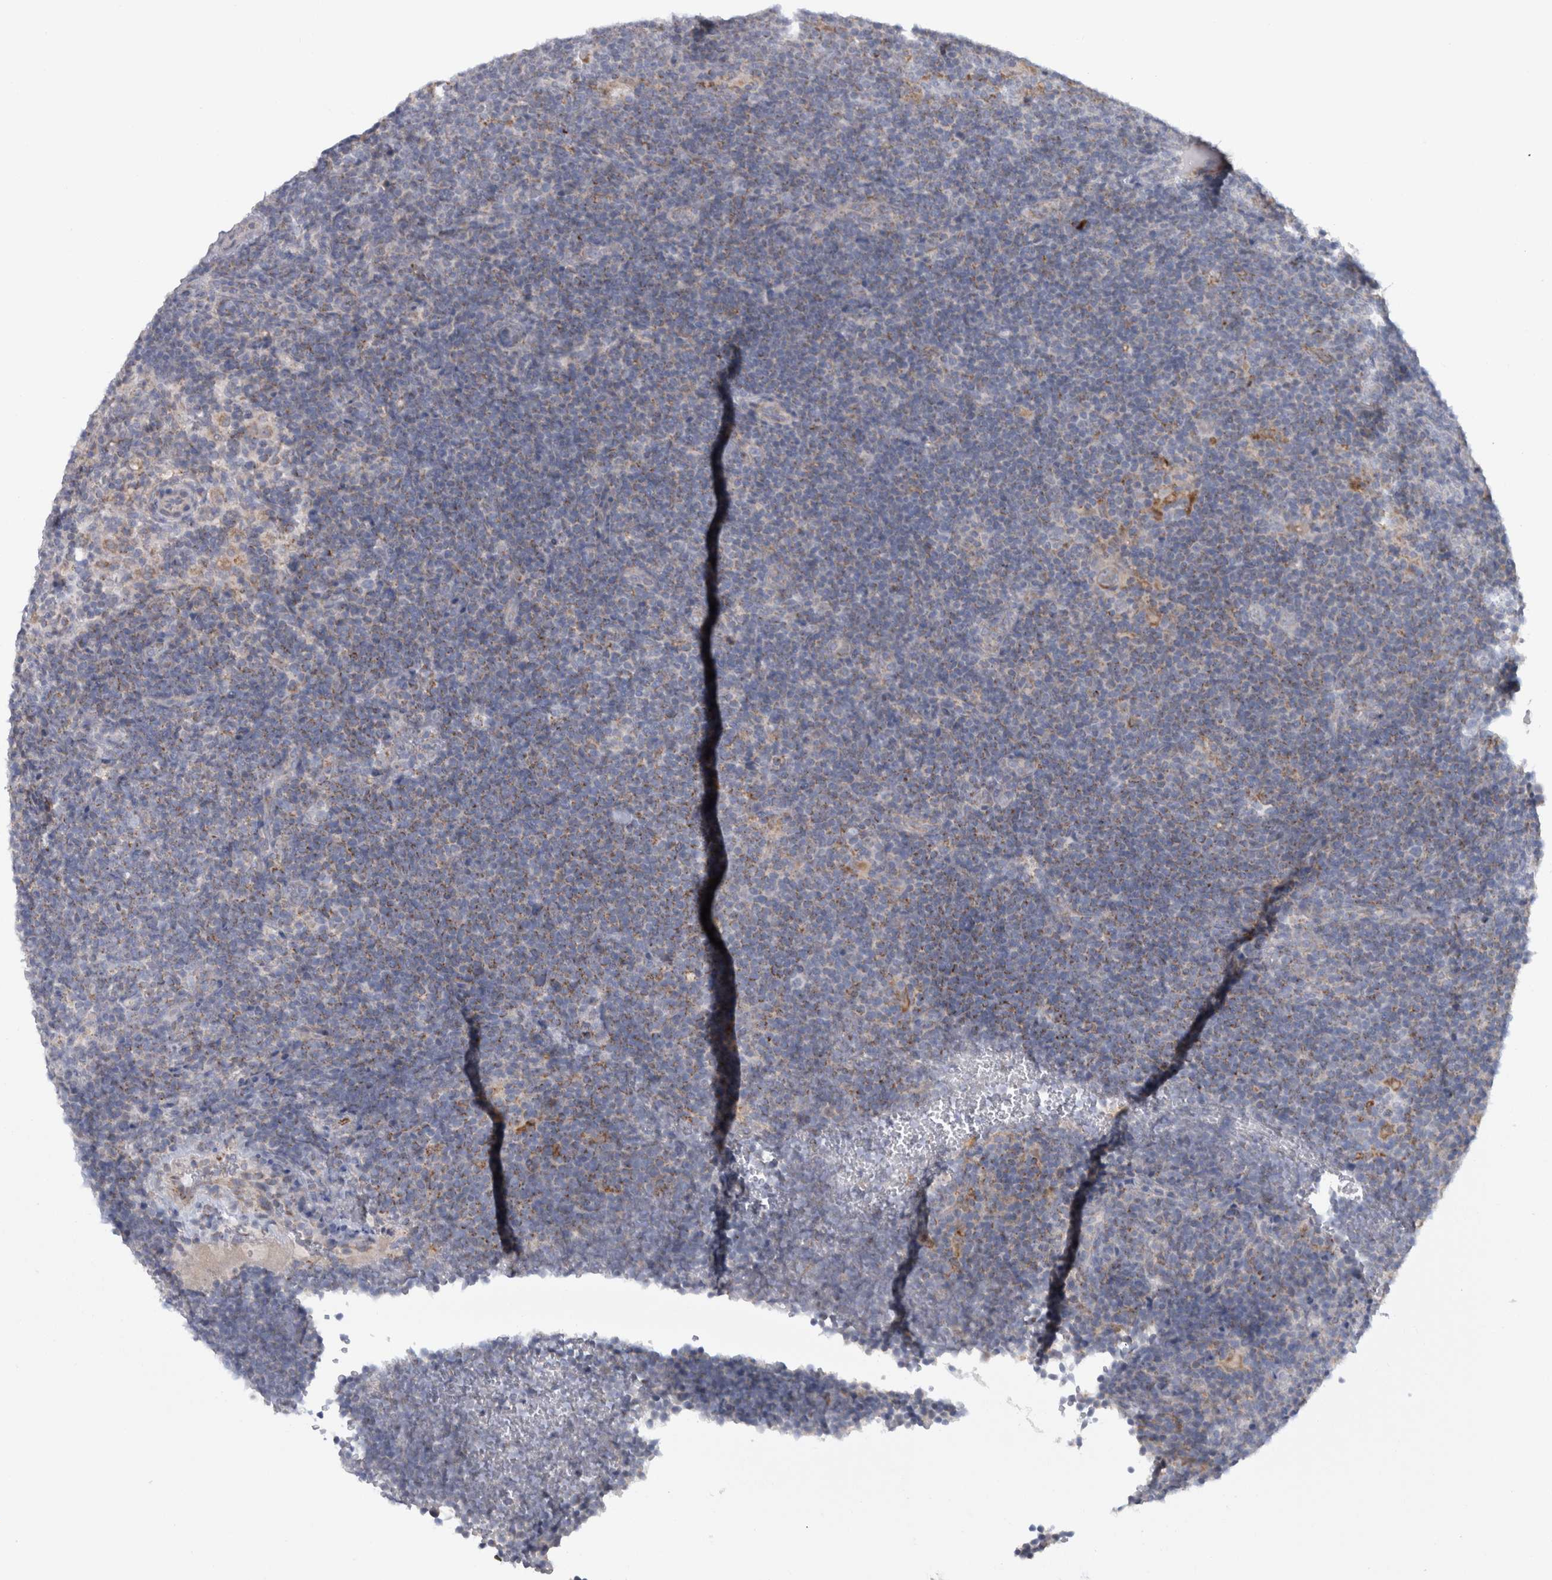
{"staining": {"intensity": "negative", "quantity": "none", "location": "none"}, "tissue": "lymphoma", "cell_type": "Tumor cells", "image_type": "cancer", "snomed": [{"axis": "morphology", "description": "Hodgkin's disease, NOS"}, {"axis": "topography", "description": "Lymph node"}], "caption": "This micrograph is of Hodgkin's disease stained with immunohistochemistry to label a protein in brown with the nuclei are counter-stained blue. There is no positivity in tumor cells.", "gene": "RAB18", "patient": {"sex": "female", "age": 57}}